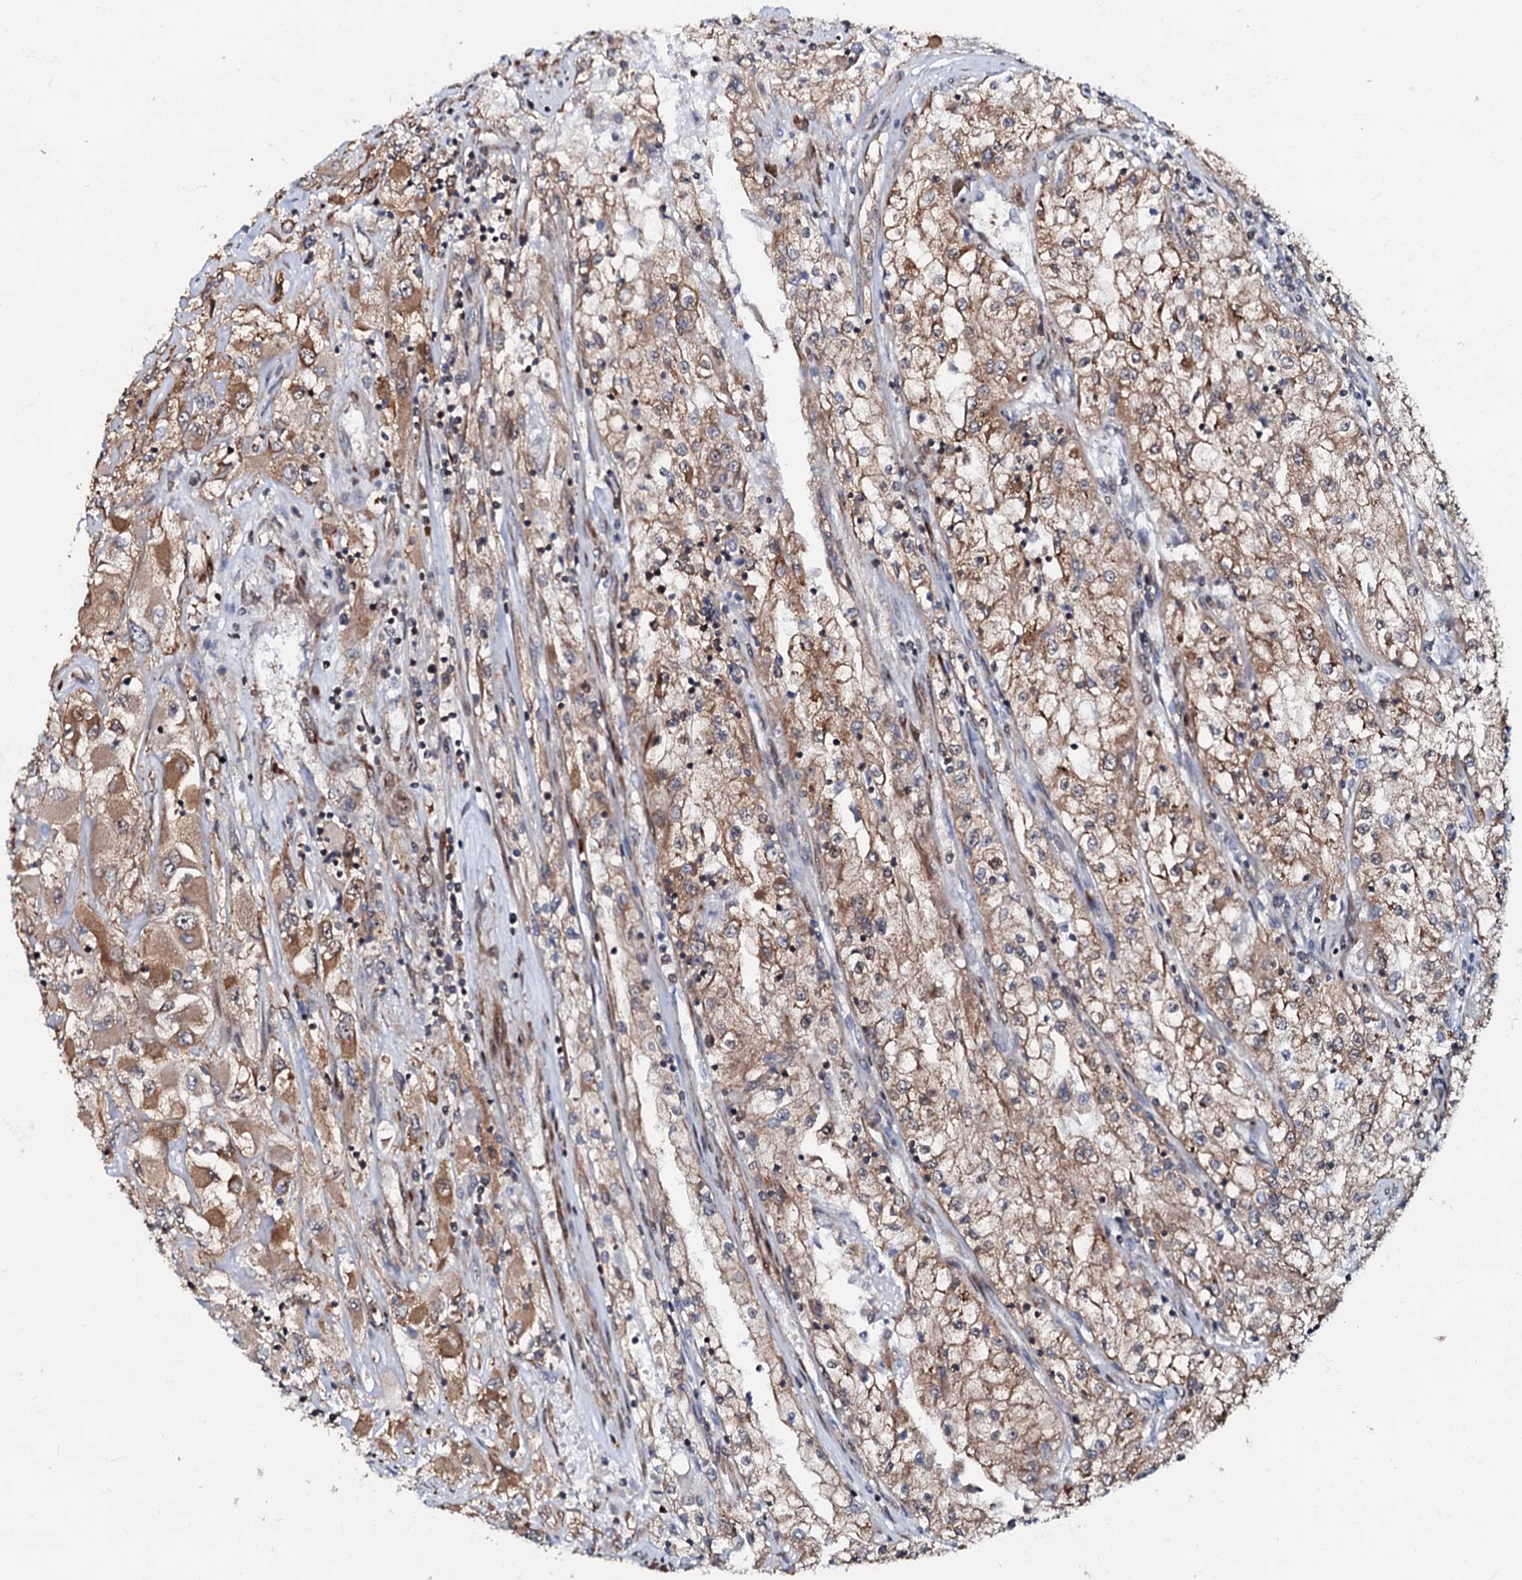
{"staining": {"intensity": "moderate", "quantity": "25%-75%", "location": "cytoplasmic/membranous"}, "tissue": "renal cancer", "cell_type": "Tumor cells", "image_type": "cancer", "snomed": [{"axis": "morphology", "description": "Adenocarcinoma, NOS"}, {"axis": "topography", "description": "Kidney"}], "caption": "Immunohistochemistry (IHC) photomicrograph of human renal cancer (adenocarcinoma) stained for a protein (brown), which shows medium levels of moderate cytoplasmic/membranous positivity in about 25%-75% of tumor cells.", "gene": "OSBP", "patient": {"sex": "female", "age": 52}}